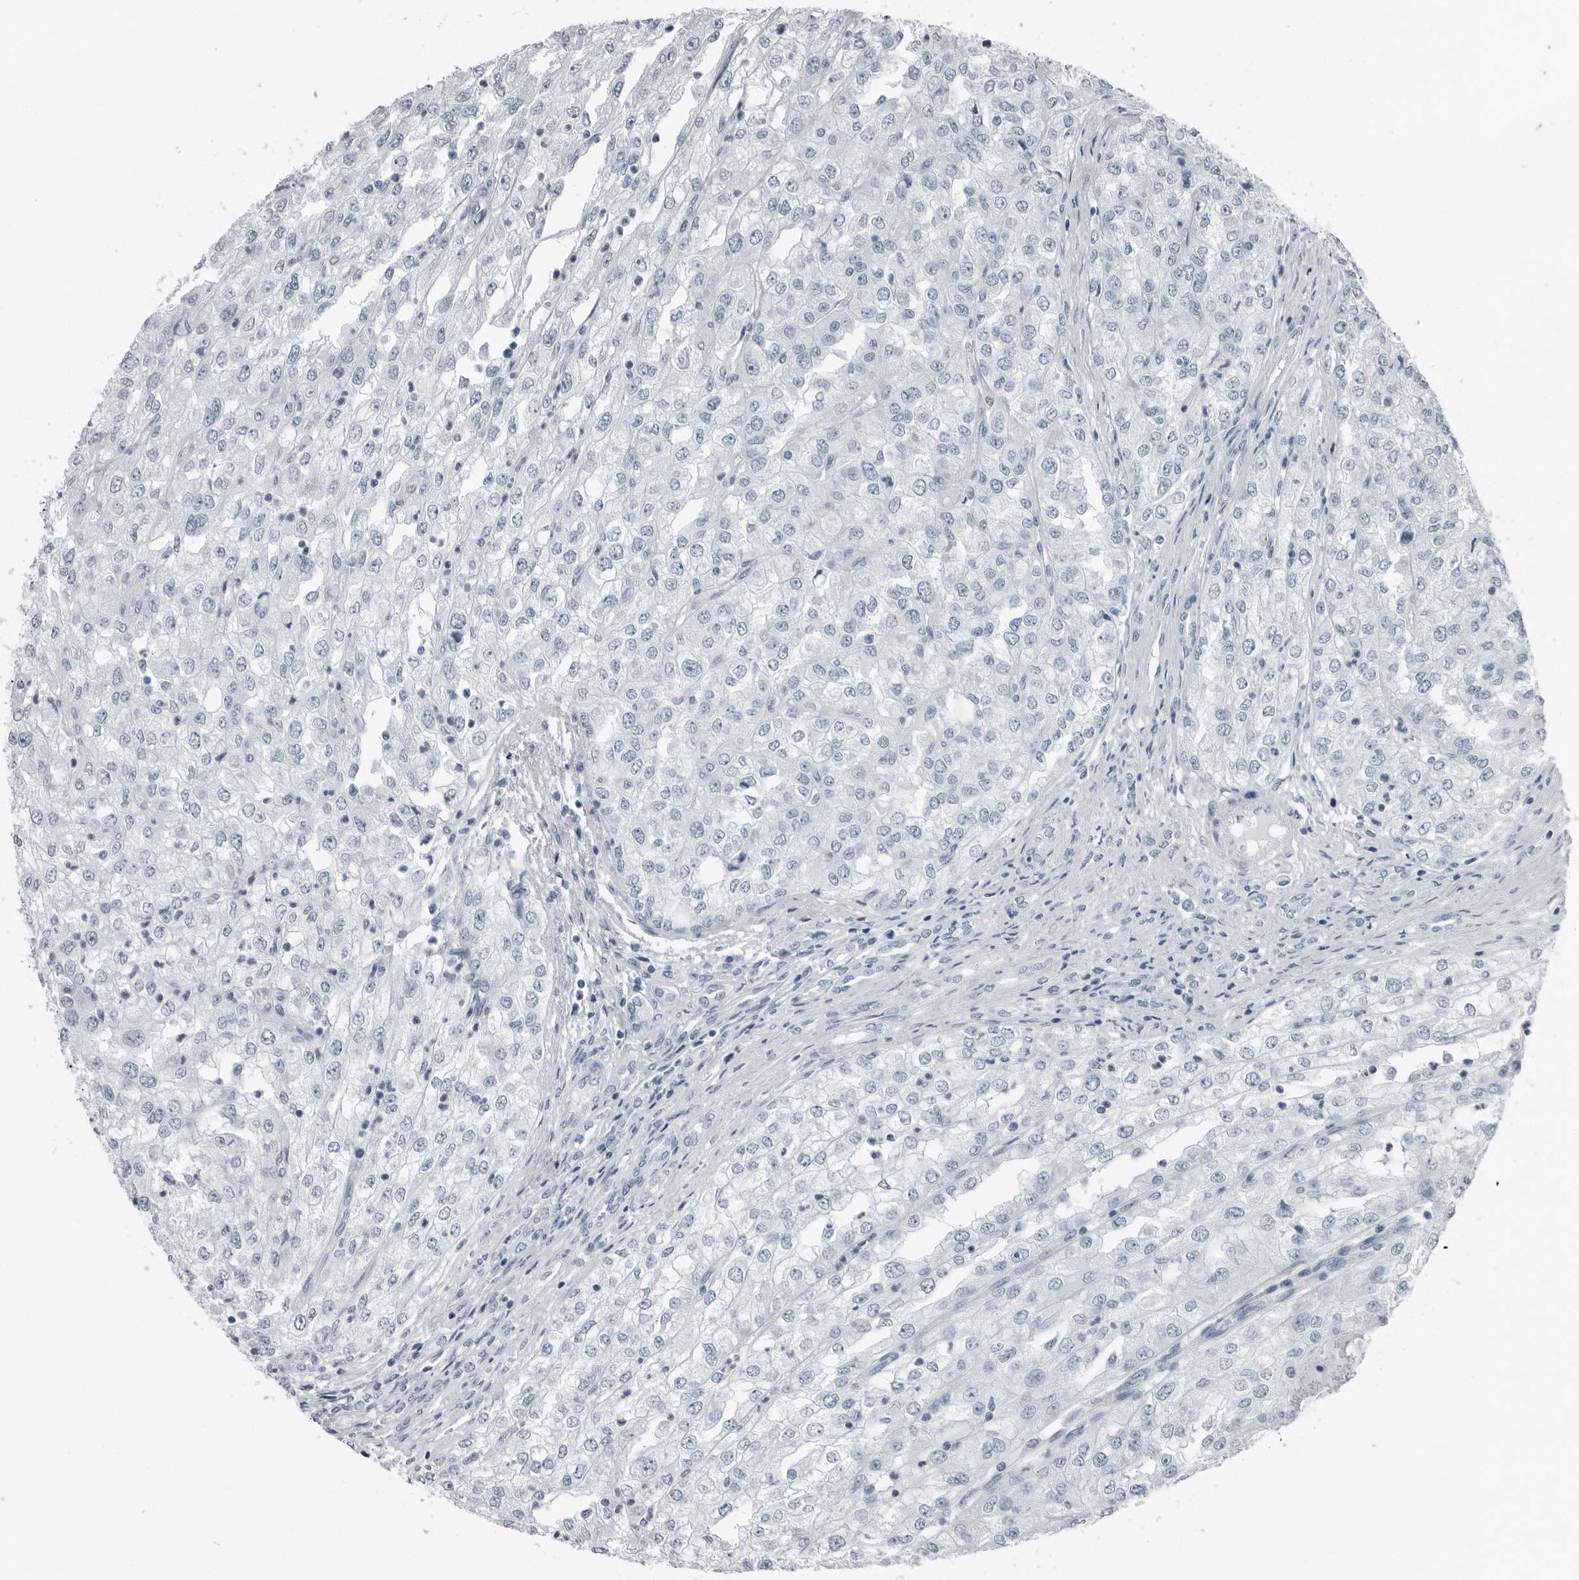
{"staining": {"intensity": "negative", "quantity": "none", "location": "none"}, "tissue": "renal cancer", "cell_type": "Tumor cells", "image_type": "cancer", "snomed": [{"axis": "morphology", "description": "Adenocarcinoma, NOS"}, {"axis": "topography", "description": "Kidney"}], "caption": "A micrograph of human renal cancer is negative for staining in tumor cells. Nuclei are stained in blue.", "gene": "PRSS1", "patient": {"sex": "female", "age": 54}}